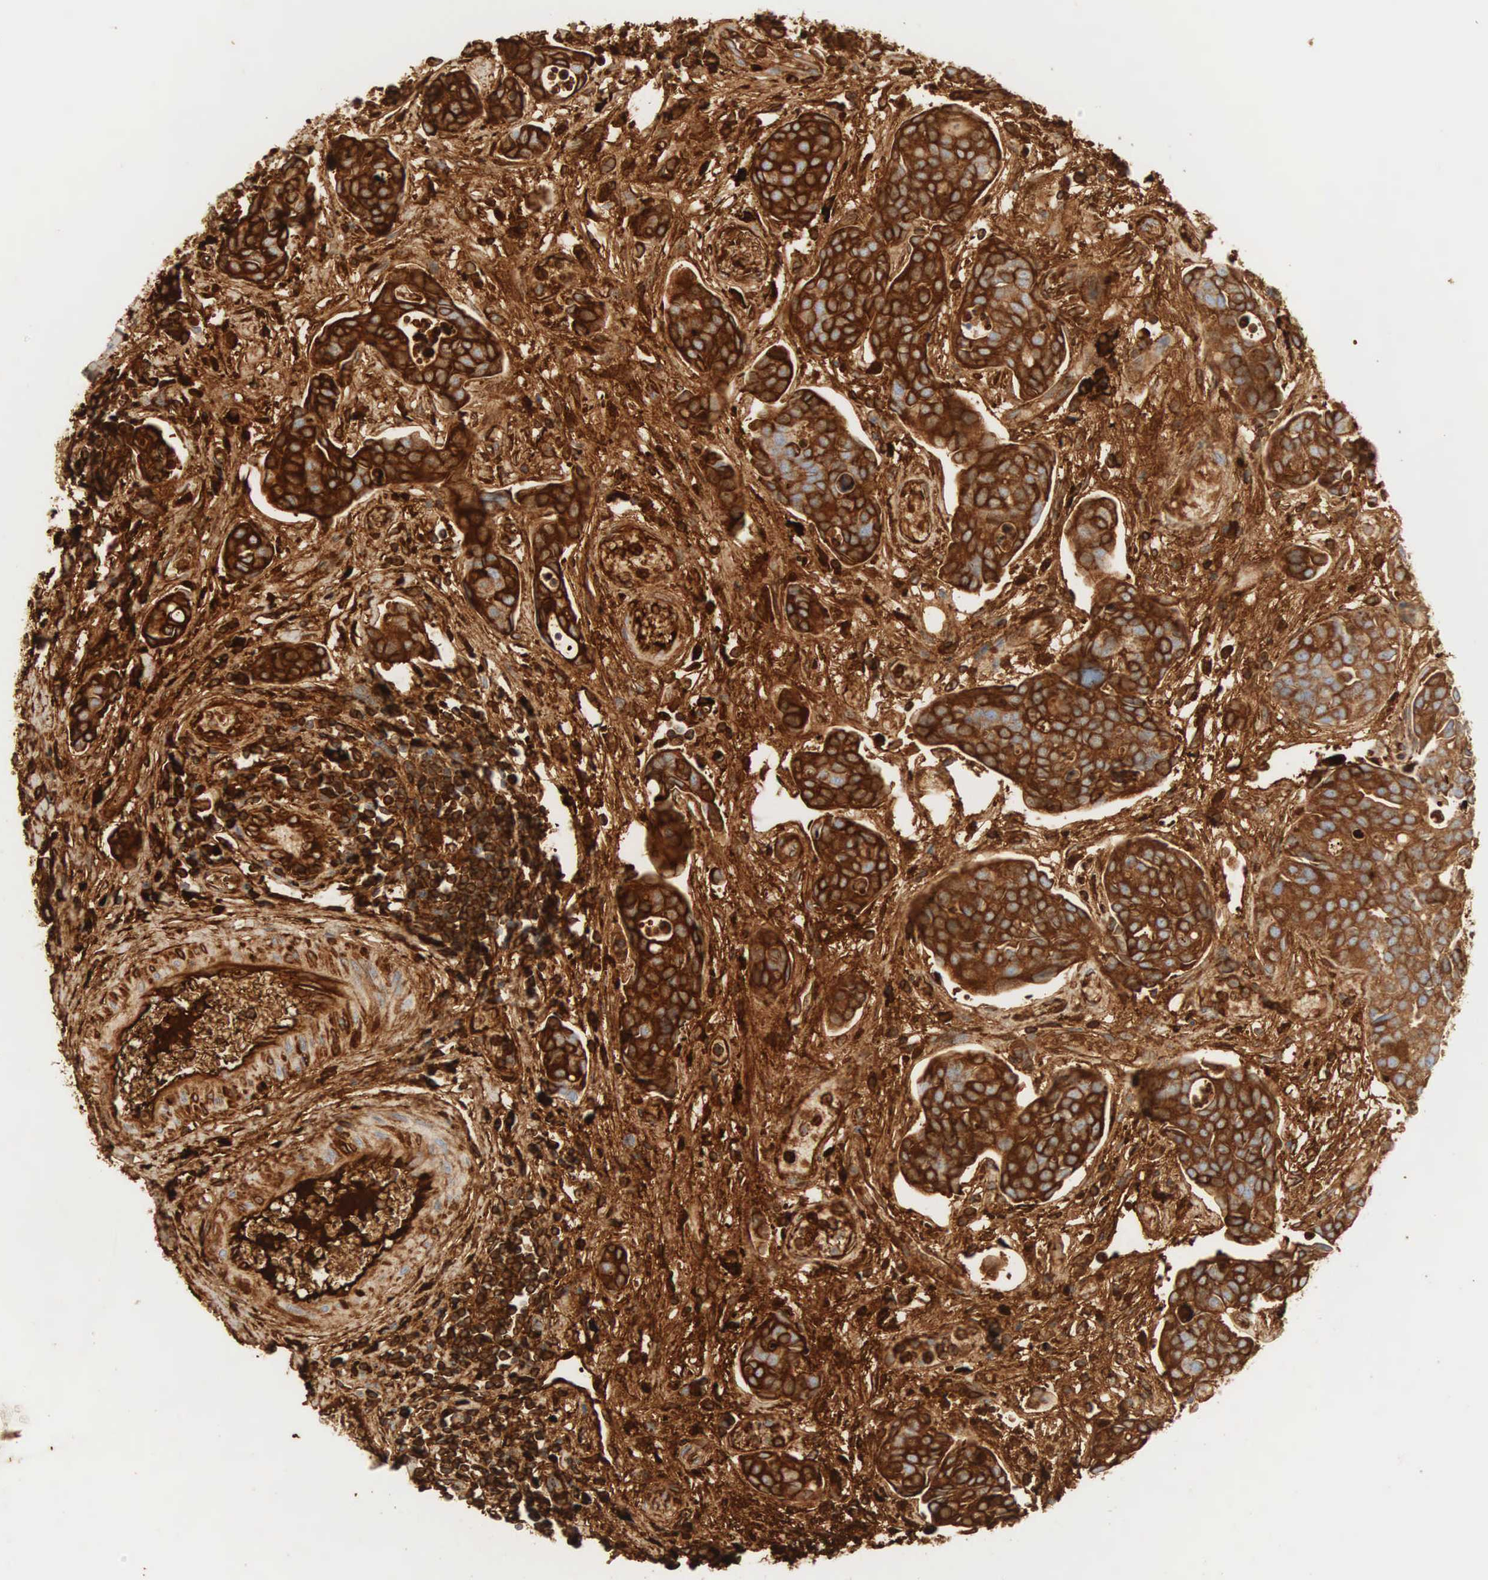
{"staining": {"intensity": "strong", "quantity": ">75%", "location": "cytoplasmic/membranous"}, "tissue": "urothelial cancer", "cell_type": "Tumor cells", "image_type": "cancer", "snomed": [{"axis": "morphology", "description": "Urothelial carcinoma, High grade"}, {"axis": "topography", "description": "Urinary bladder"}], "caption": "A high-resolution histopathology image shows immunohistochemistry (IHC) staining of urothelial cancer, which exhibits strong cytoplasmic/membranous expression in approximately >75% of tumor cells.", "gene": "IGLC3", "patient": {"sex": "male", "age": 78}}